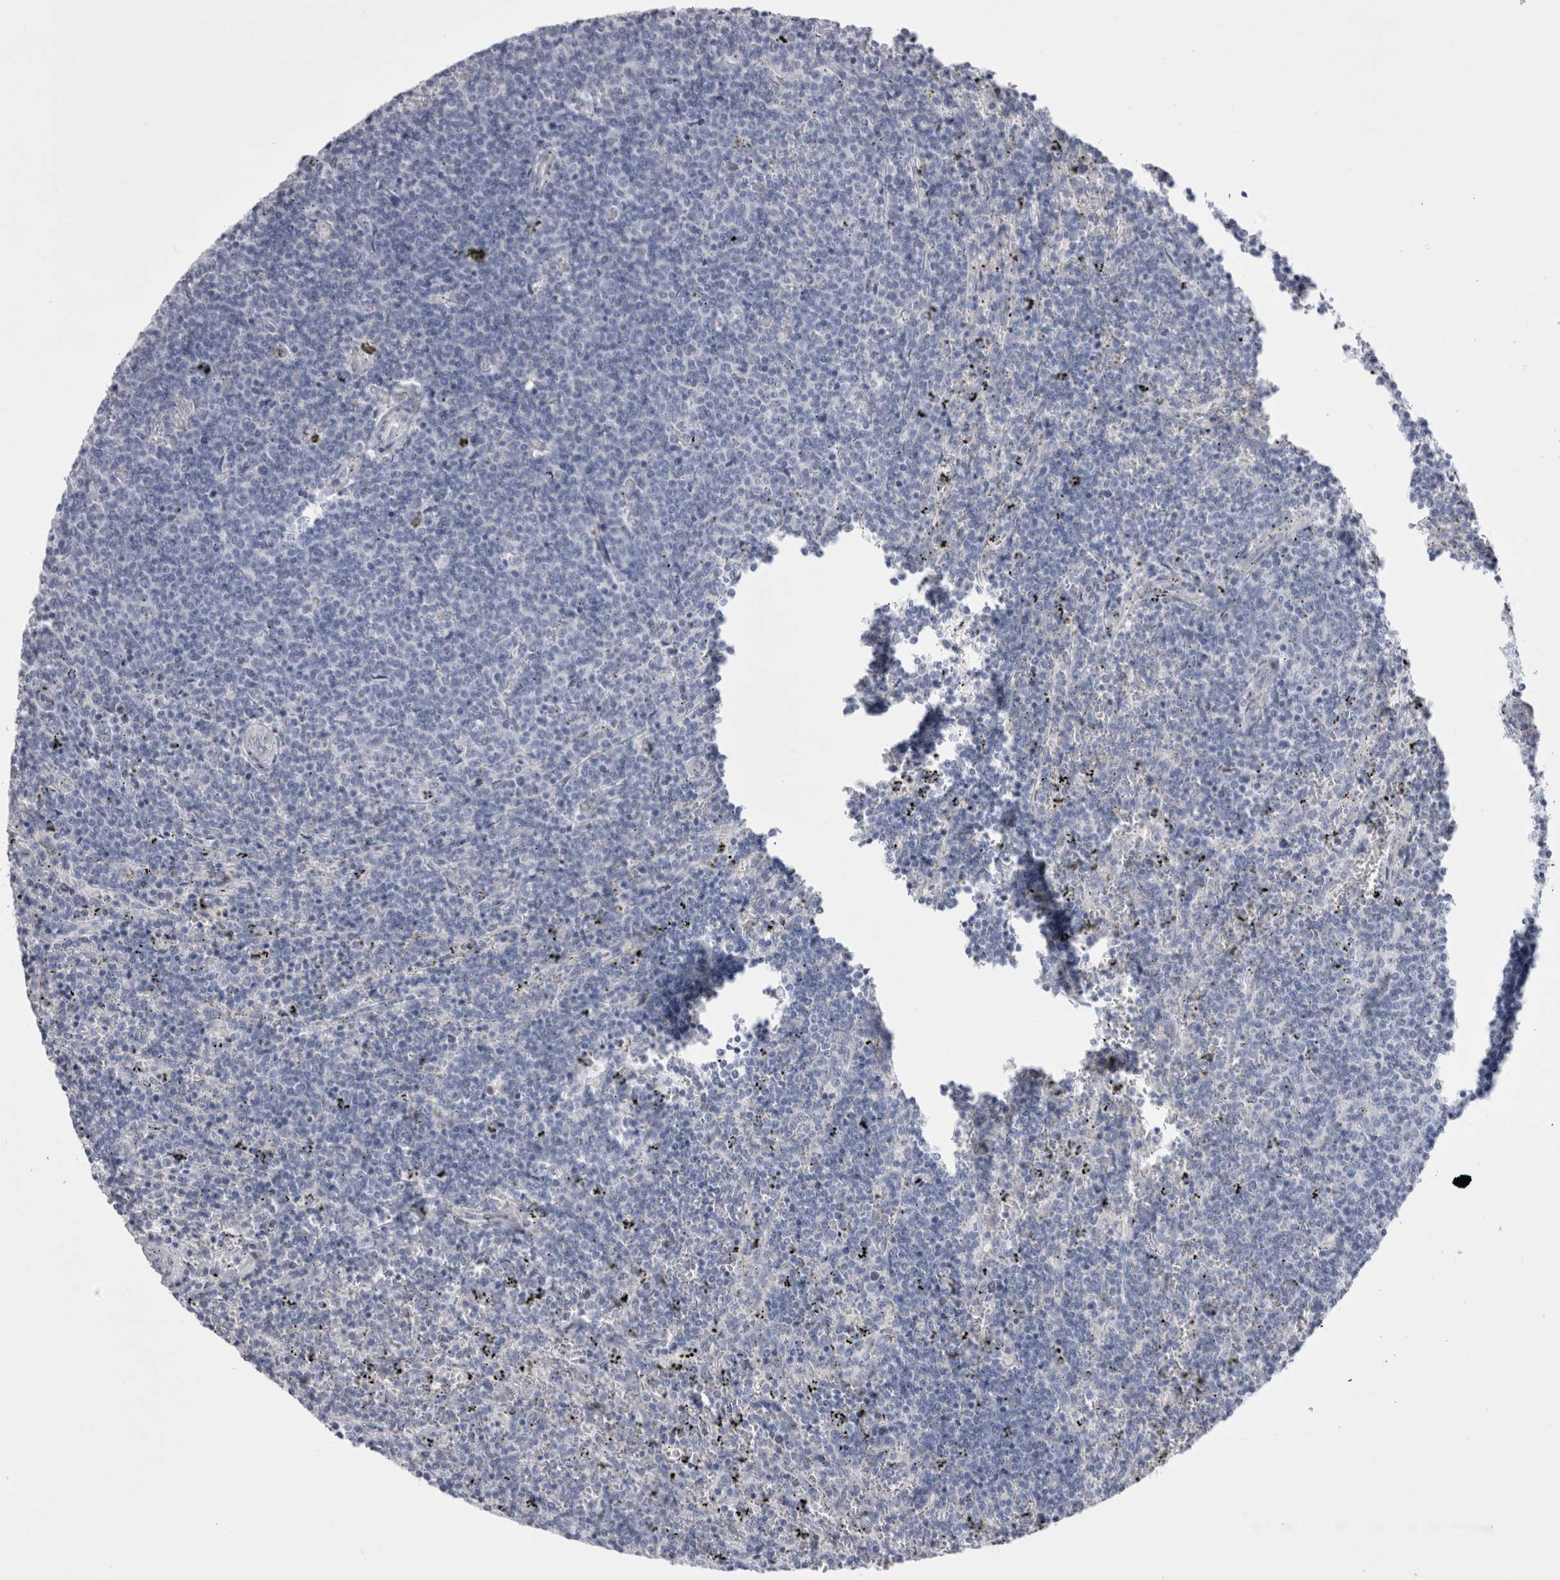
{"staining": {"intensity": "negative", "quantity": "none", "location": "none"}, "tissue": "lymphoma", "cell_type": "Tumor cells", "image_type": "cancer", "snomed": [{"axis": "morphology", "description": "Malignant lymphoma, non-Hodgkin's type, Low grade"}, {"axis": "topography", "description": "Spleen"}], "caption": "Protein analysis of malignant lymphoma, non-Hodgkin's type (low-grade) displays no significant staining in tumor cells.", "gene": "PWP2", "patient": {"sex": "female", "age": 50}}